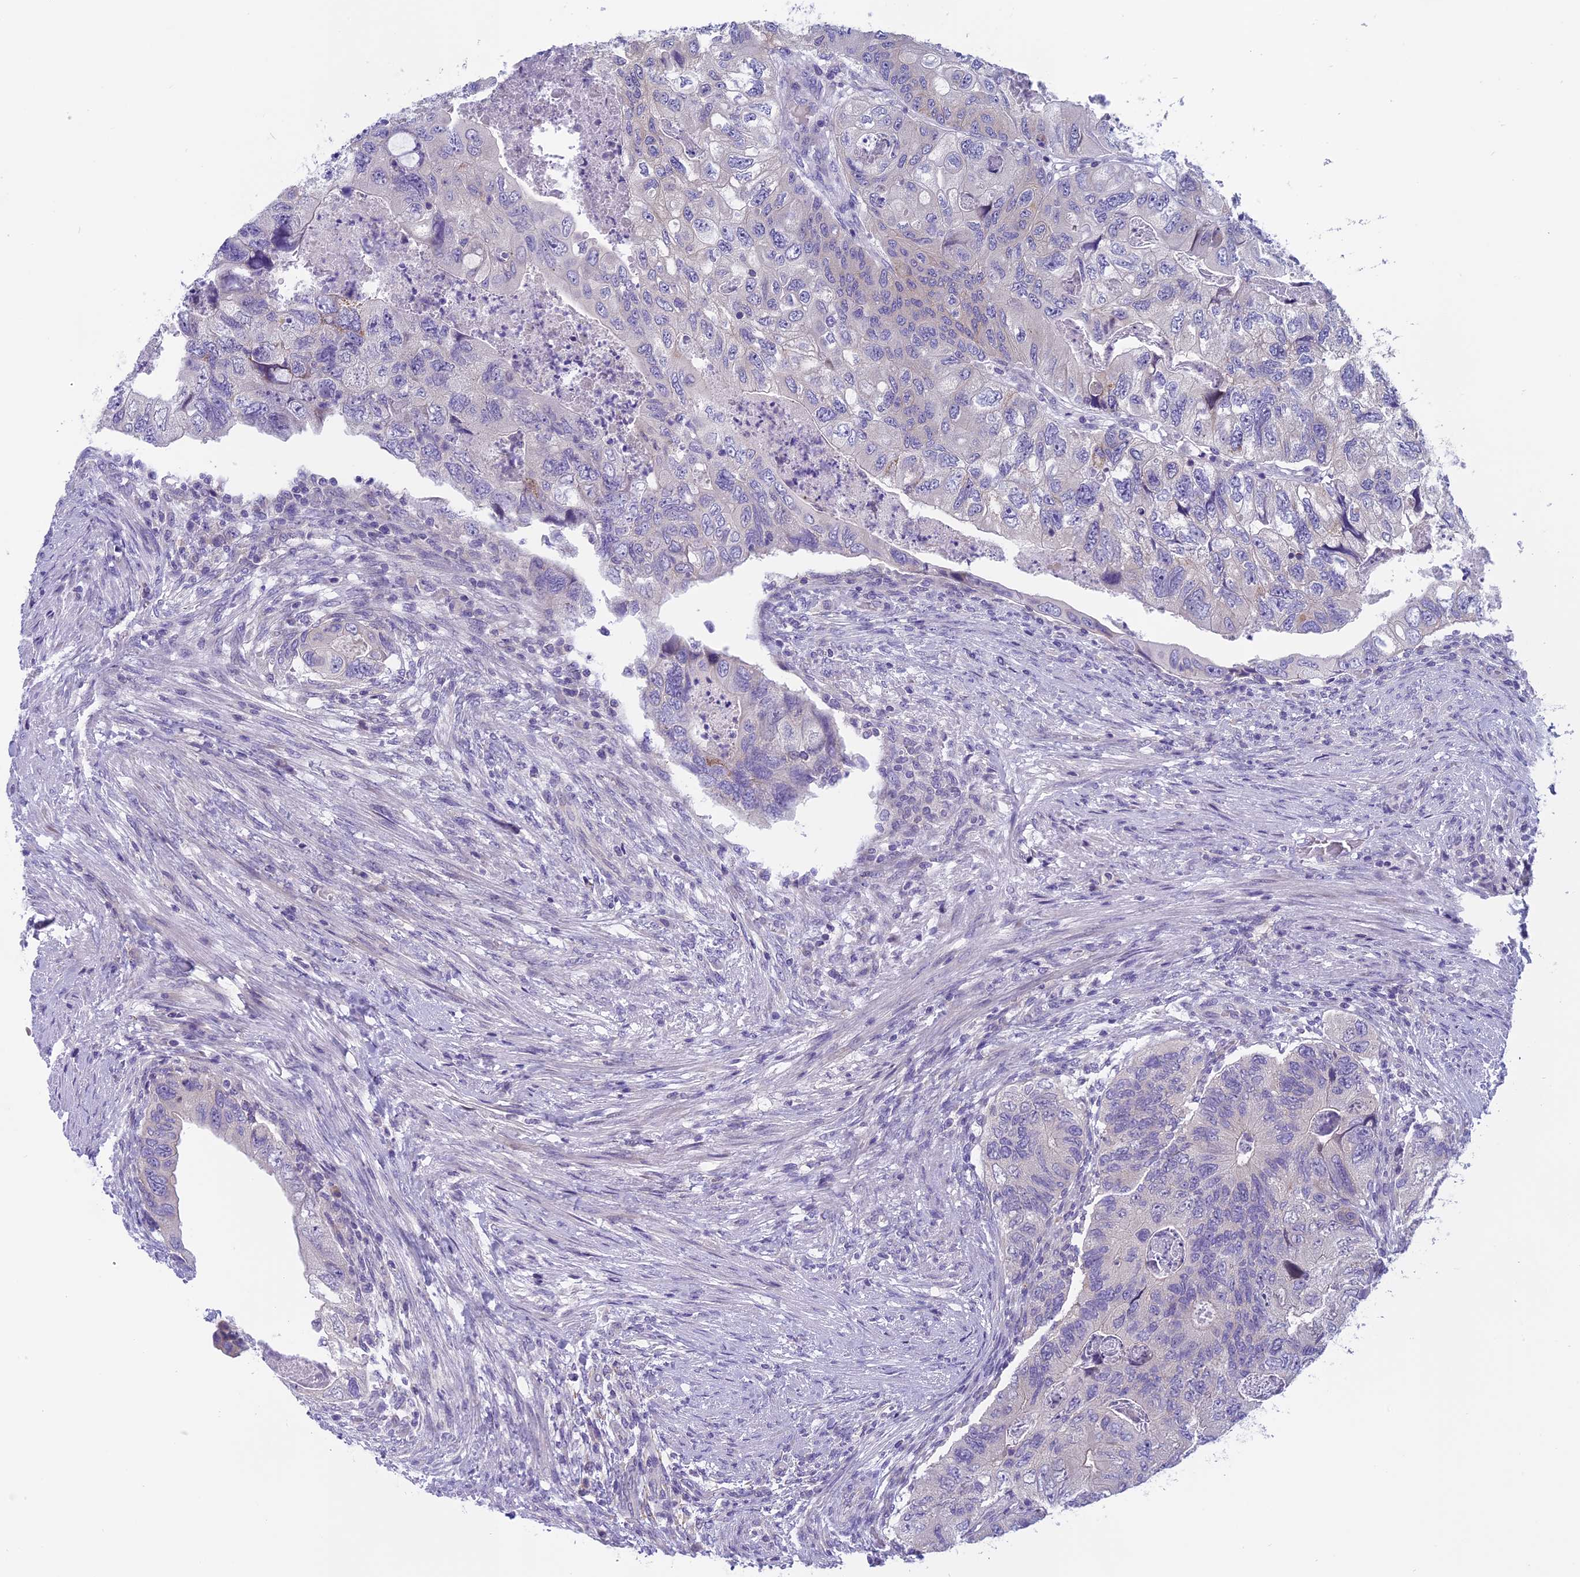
{"staining": {"intensity": "negative", "quantity": "none", "location": "none"}, "tissue": "colorectal cancer", "cell_type": "Tumor cells", "image_type": "cancer", "snomed": [{"axis": "morphology", "description": "Adenocarcinoma, NOS"}, {"axis": "topography", "description": "Rectum"}], "caption": "DAB (3,3'-diaminobenzidine) immunohistochemical staining of human colorectal cancer (adenocarcinoma) exhibits no significant expression in tumor cells.", "gene": "ARHGEF37", "patient": {"sex": "male", "age": 63}}